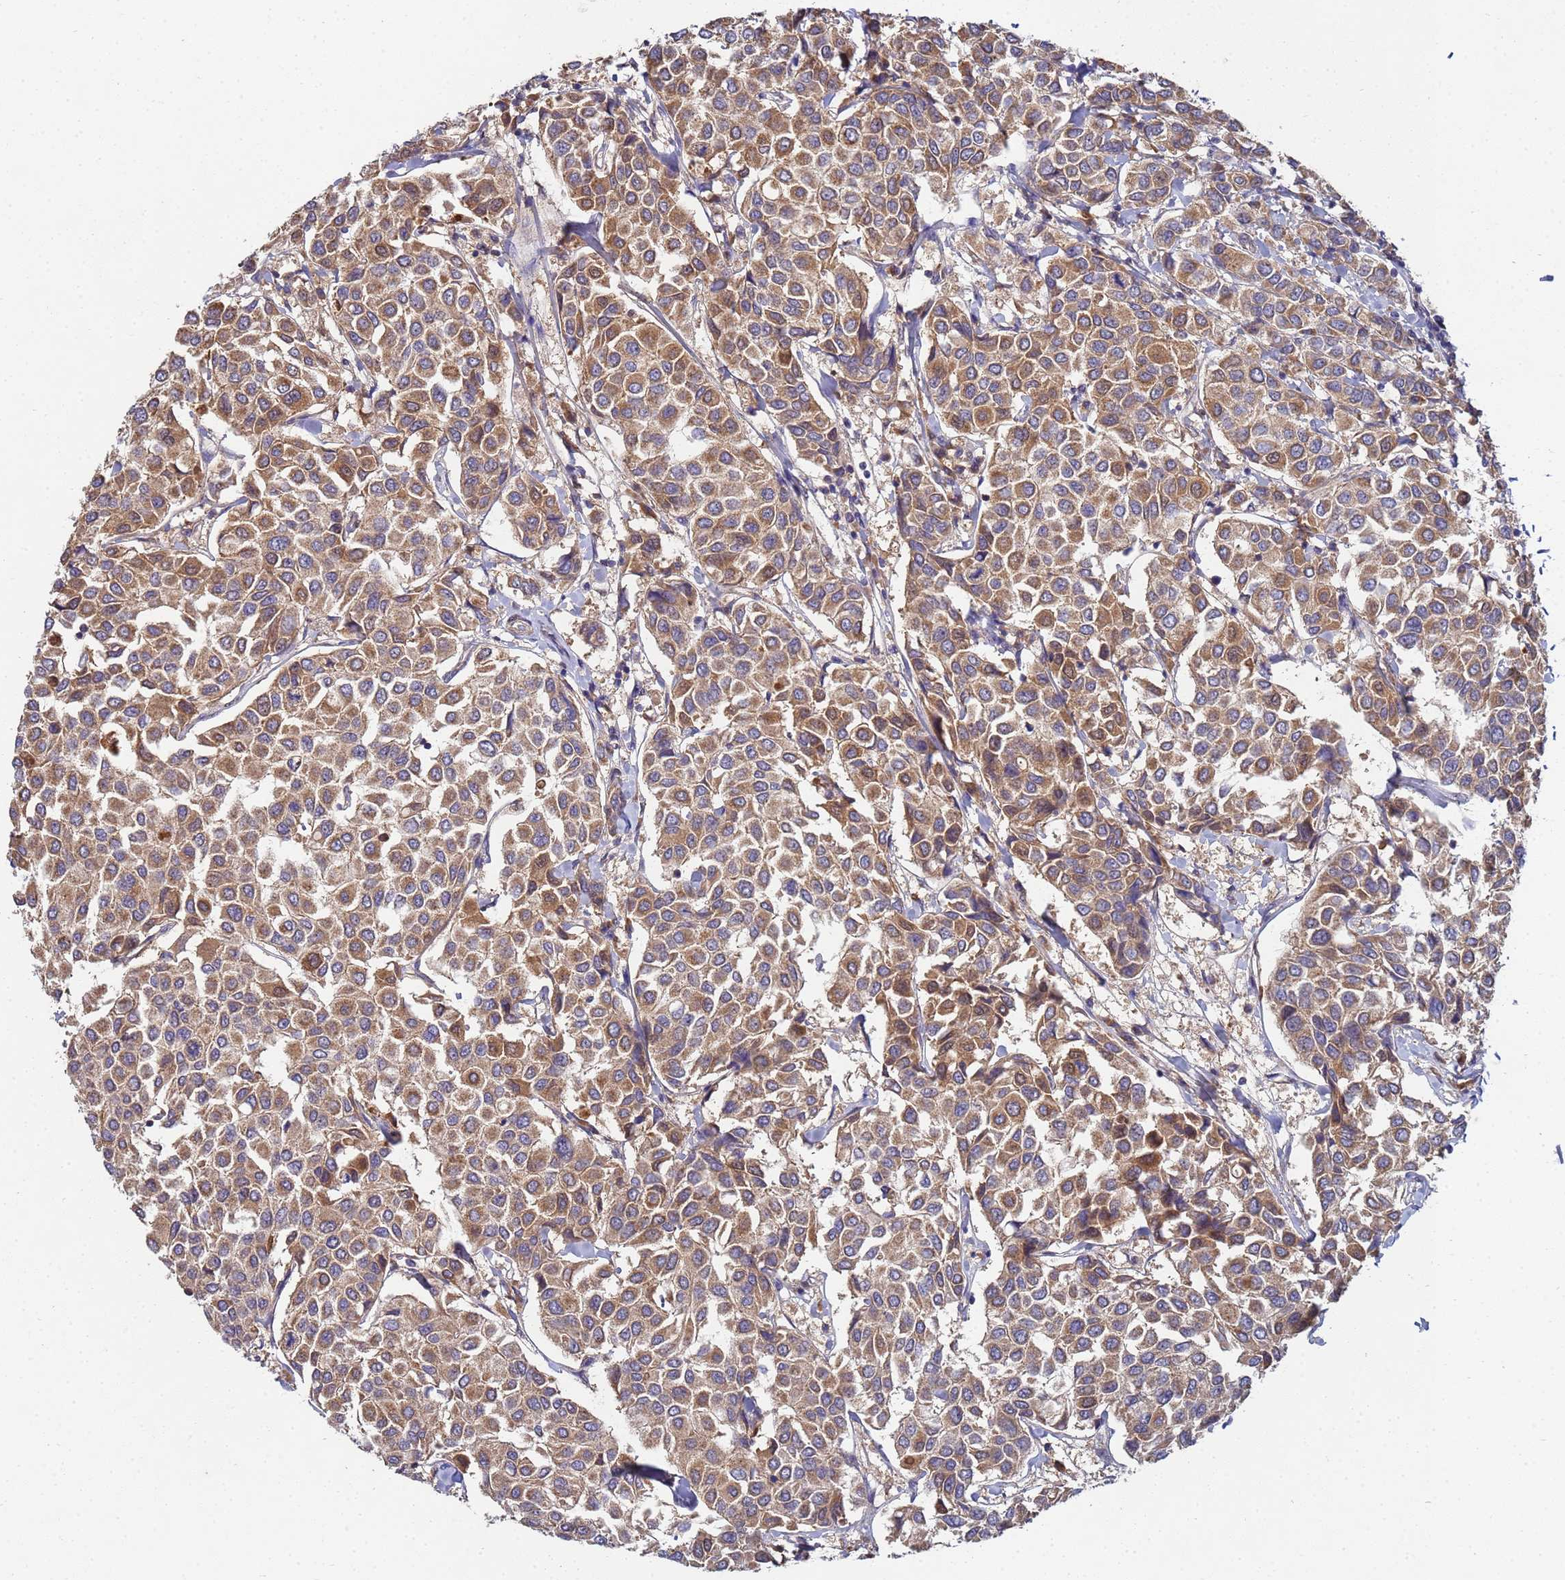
{"staining": {"intensity": "moderate", "quantity": ">75%", "location": "cytoplasmic/membranous"}, "tissue": "breast cancer", "cell_type": "Tumor cells", "image_type": "cancer", "snomed": [{"axis": "morphology", "description": "Duct carcinoma"}, {"axis": "topography", "description": "Breast"}], "caption": "A high-resolution image shows IHC staining of infiltrating ductal carcinoma (breast), which demonstrates moderate cytoplasmic/membranous staining in about >75% of tumor cells. (IHC, brightfield microscopy, high magnification).", "gene": "C5orf34", "patient": {"sex": "female", "age": 55}}